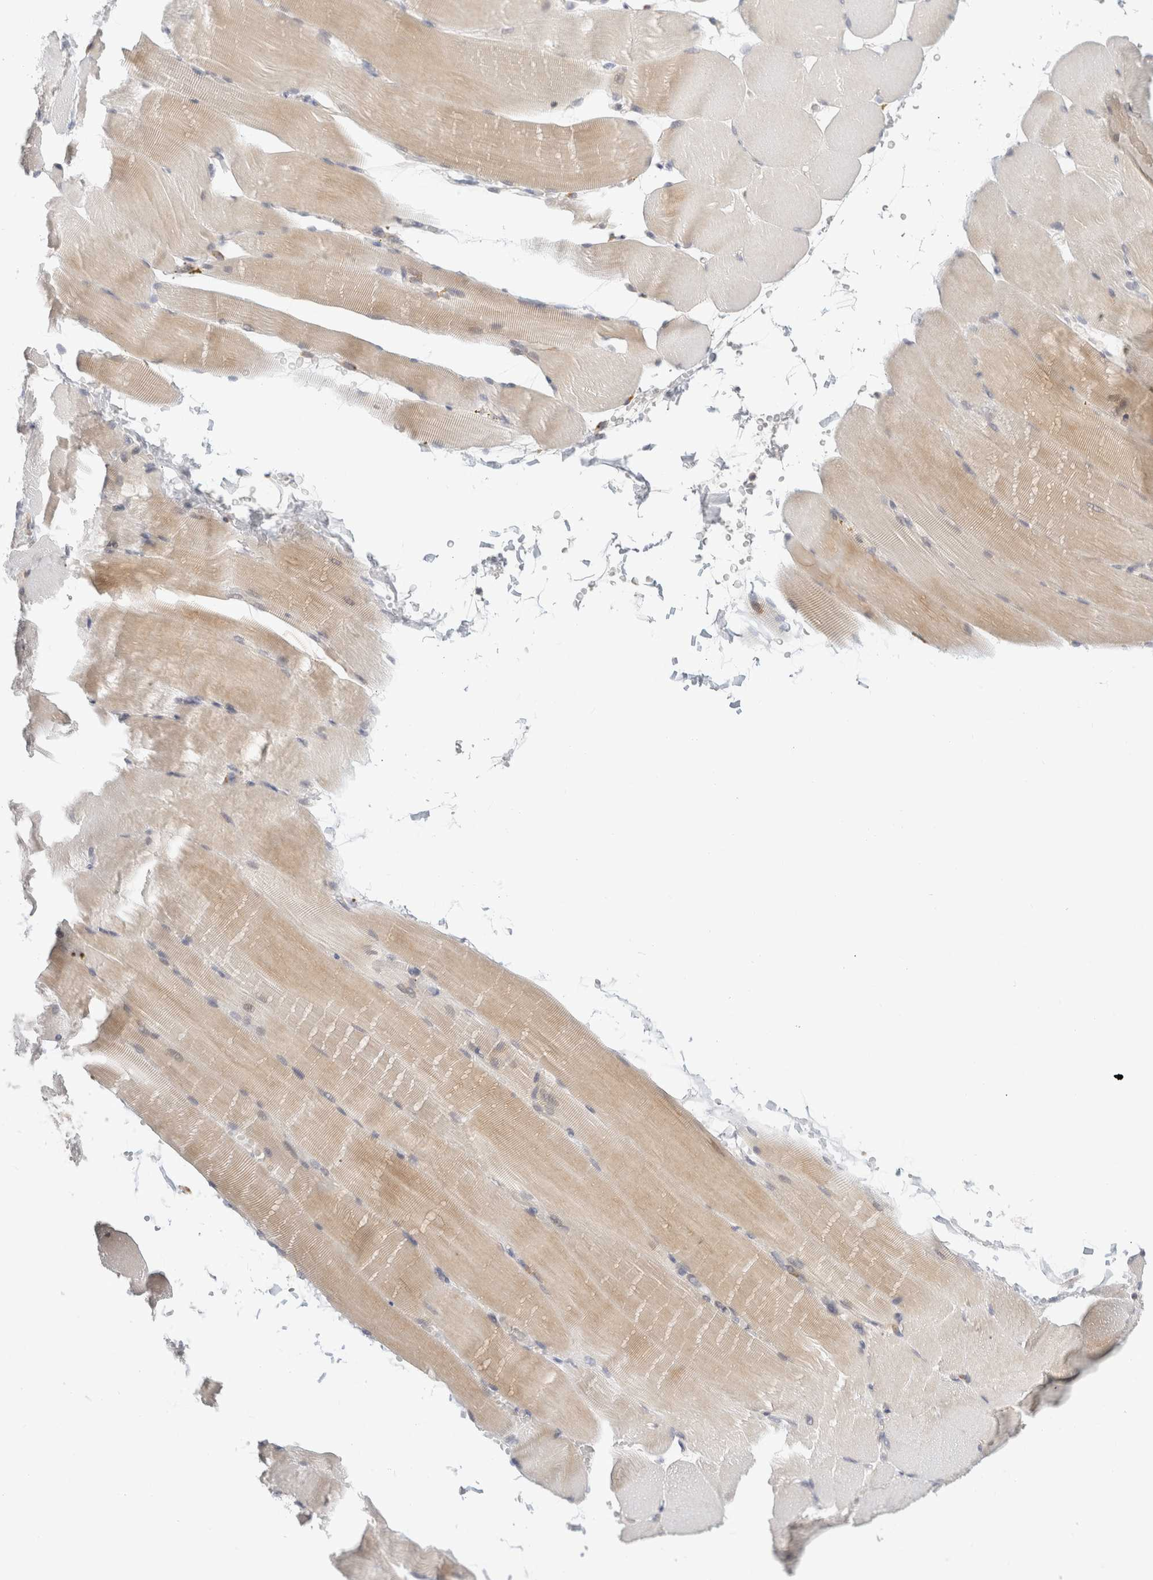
{"staining": {"intensity": "weak", "quantity": "<25%", "location": "cytoplasmic/membranous"}, "tissue": "skeletal muscle", "cell_type": "Myocytes", "image_type": "normal", "snomed": [{"axis": "morphology", "description": "Normal tissue, NOS"}, {"axis": "topography", "description": "Skeletal muscle"}, {"axis": "topography", "description": "Parathyroid gland"}], "caption": "IHC micrograph of benign skeletal muscle: skeletal muscle stained with DAB displays no significant protein positivity in myocytes. (Stains: DAB (3,3'-diaminobenzidine) IHC with hematoxylin counter stain, Microscopy: brightfield microscopy at high magnification).", "gene": "HDLBP", "patient": {"sex": "female", "age": 37}}